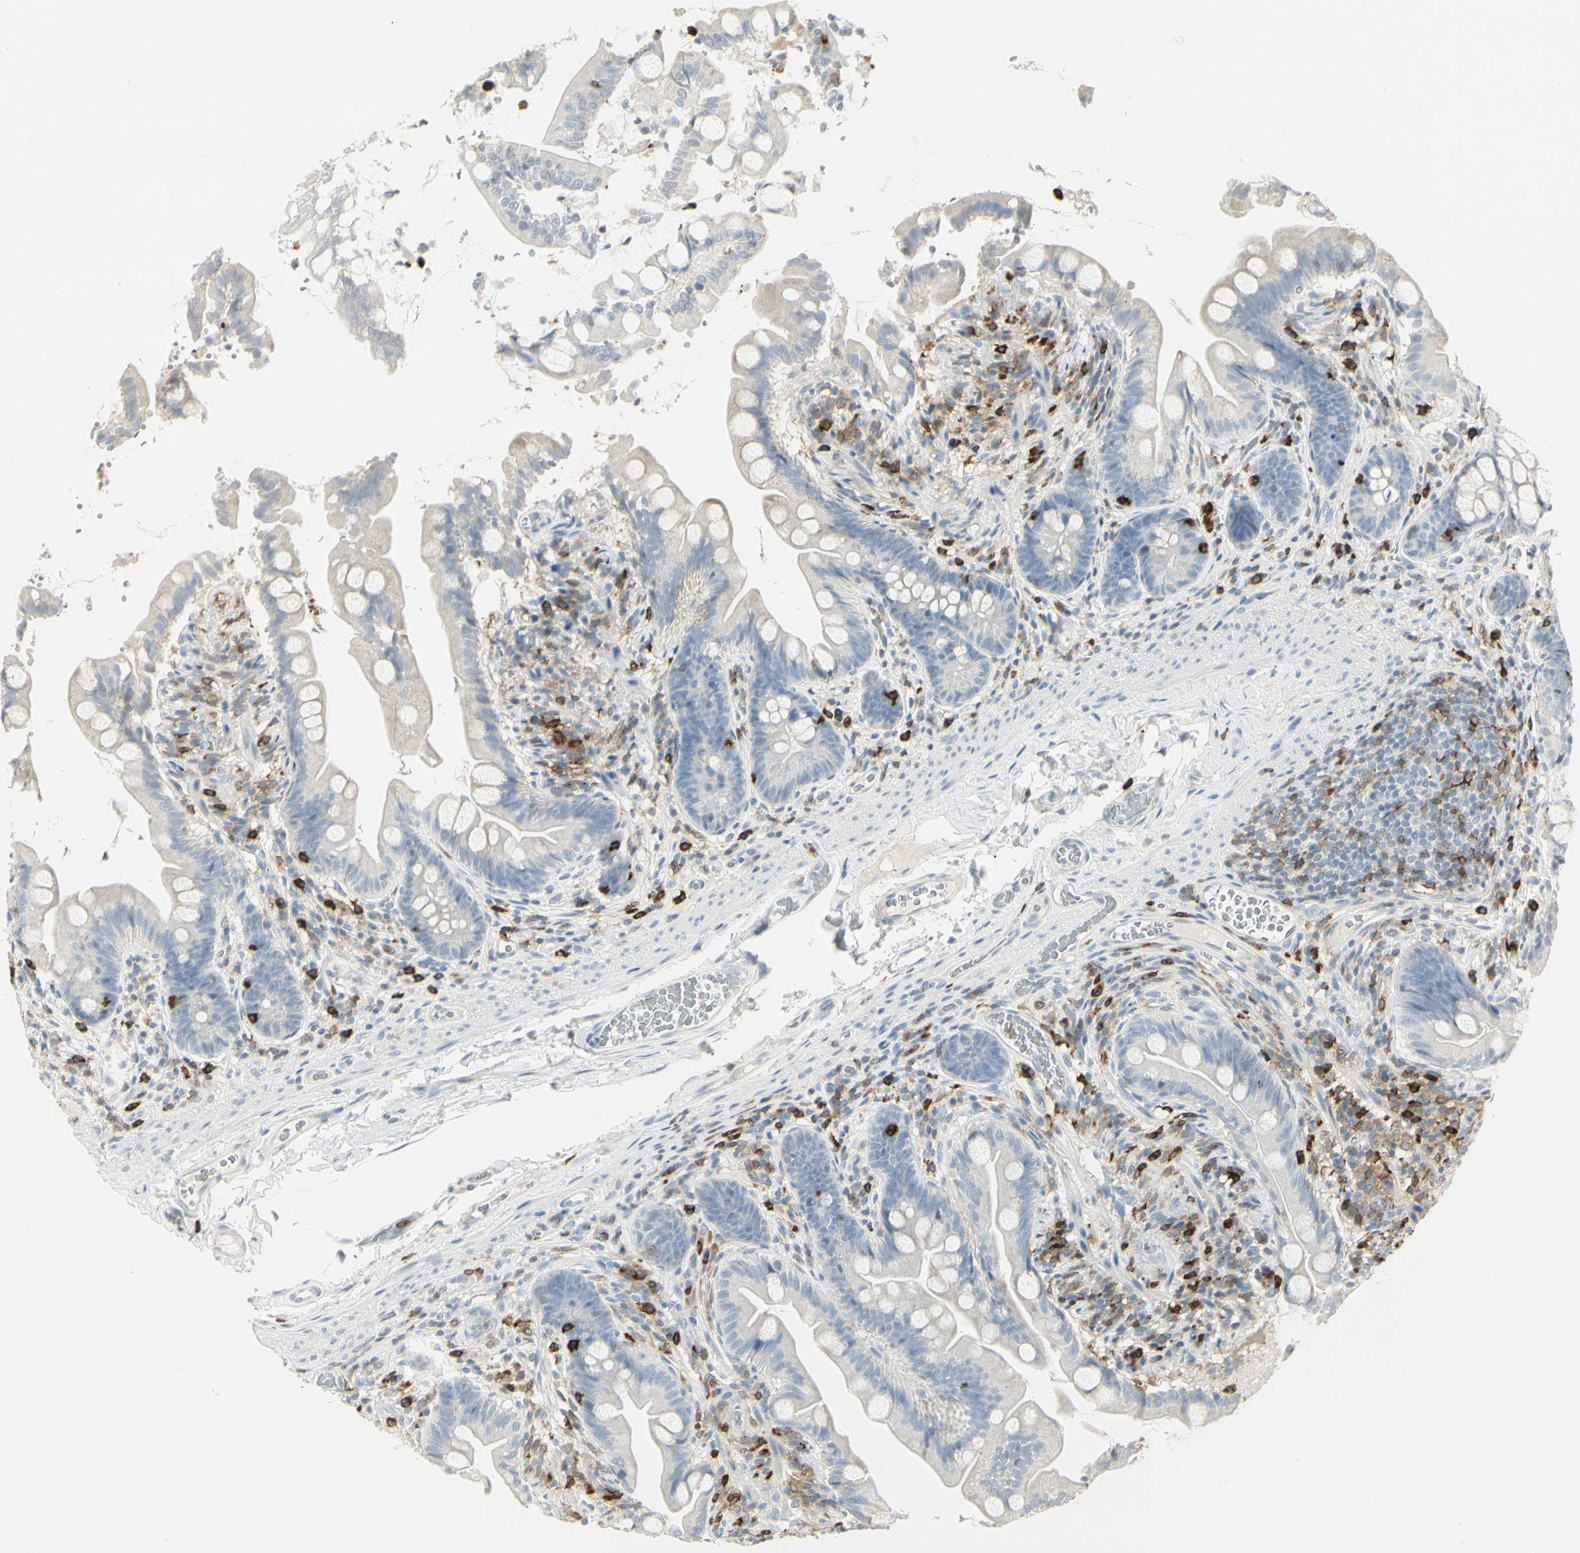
{"staining": {"intensity": "negative", "quantity": "none", "location": "none"}, "tissue": "small intestine", "cell_type": "Glandular cells", "image_type": "normal", "snomed": [{"axis": "morphology", "description": "Normal tissue, NOS"}, {"axis": "topography", "description": "Small intestine"}], "caption": "The micrograph exhibits no significant expression in glandular cells of small intestine.", "gene": "ITGB2", "patient": {"sex": "female", "age": 56}}